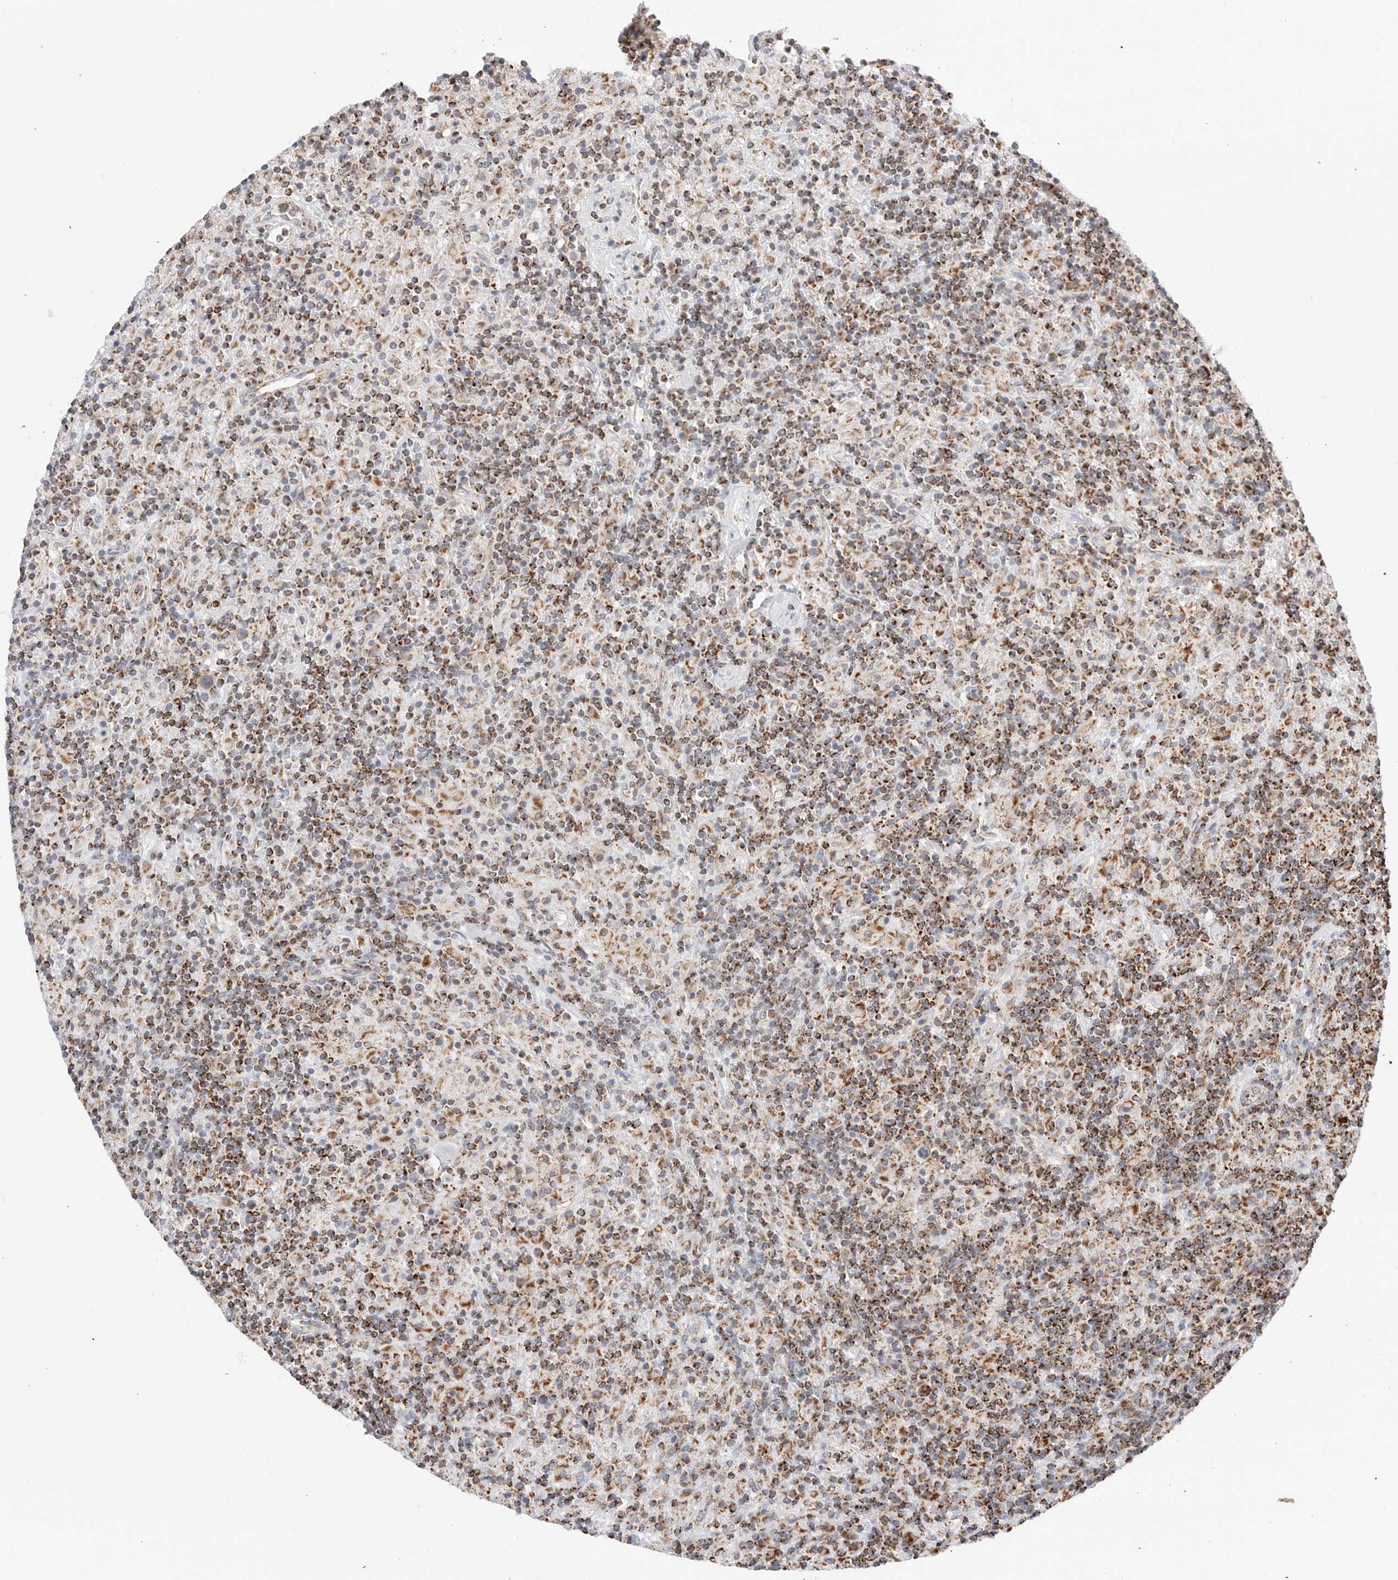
{"staining": {"intensity": "moderate", "quantity": "25%-75%", "location": "cytoplasmic/membranous"}, "tissue": "lymphoma", "cell_type": "Tumor cells", "image_type": "cancer", "snomed": [{"axis": "morphology", "description": "Hodgkin's disease, NOS"}, {"axis": "topography", "description": "Lymph node"}], "caption": "Moderate cytoplasmic/membranous expression is appreciated in approximately 25%-75% of tumor cells in Hodgkin's disease.", "gene": "ATP5IF1", "patient": {"sex": "male", "age": 70}}